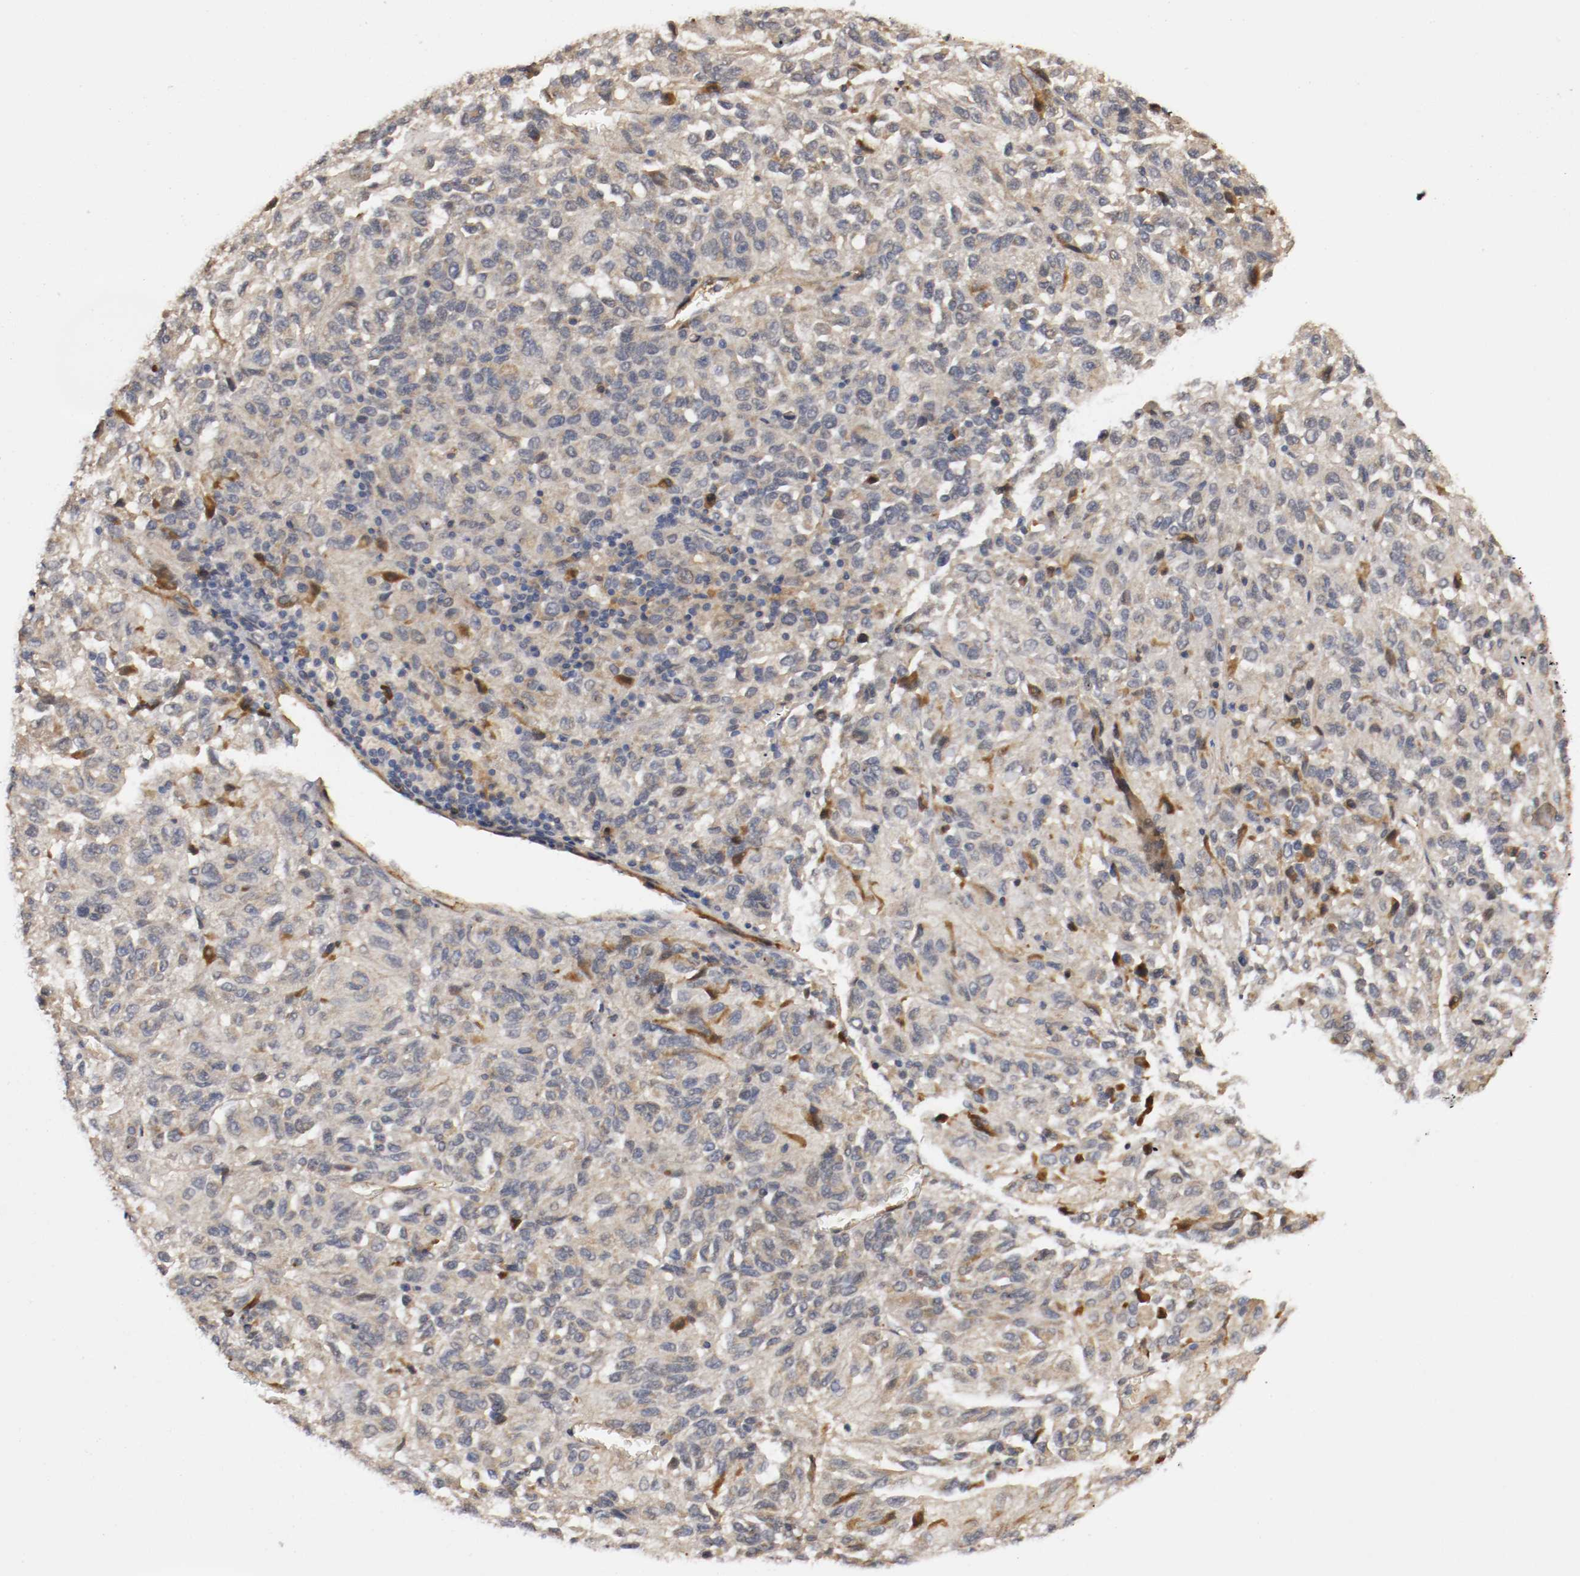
{"staining": {"intensity": "weak", "quantity": "25%-75%", "location": "cytoplasmic/membranous,nuclear"}, "tissue": "melanoma", "cell_type": "Tumor cells", "image_type": "cancer", "snomed": [{"axis": "morphology", "description": "Malignant melanoma, Metastatic site"}, {"axis": "topography", "description": "Lung"}], "caption": "The histopathology image demonstrates a brown stain indicating the presence of a protein in the cytoplasmic/membranous and nuclear of tumor cells in malignant melanoma (metastatic site).", "gene": "TNFRSF1B", "patient": {"sex": "male", "age": 64}}